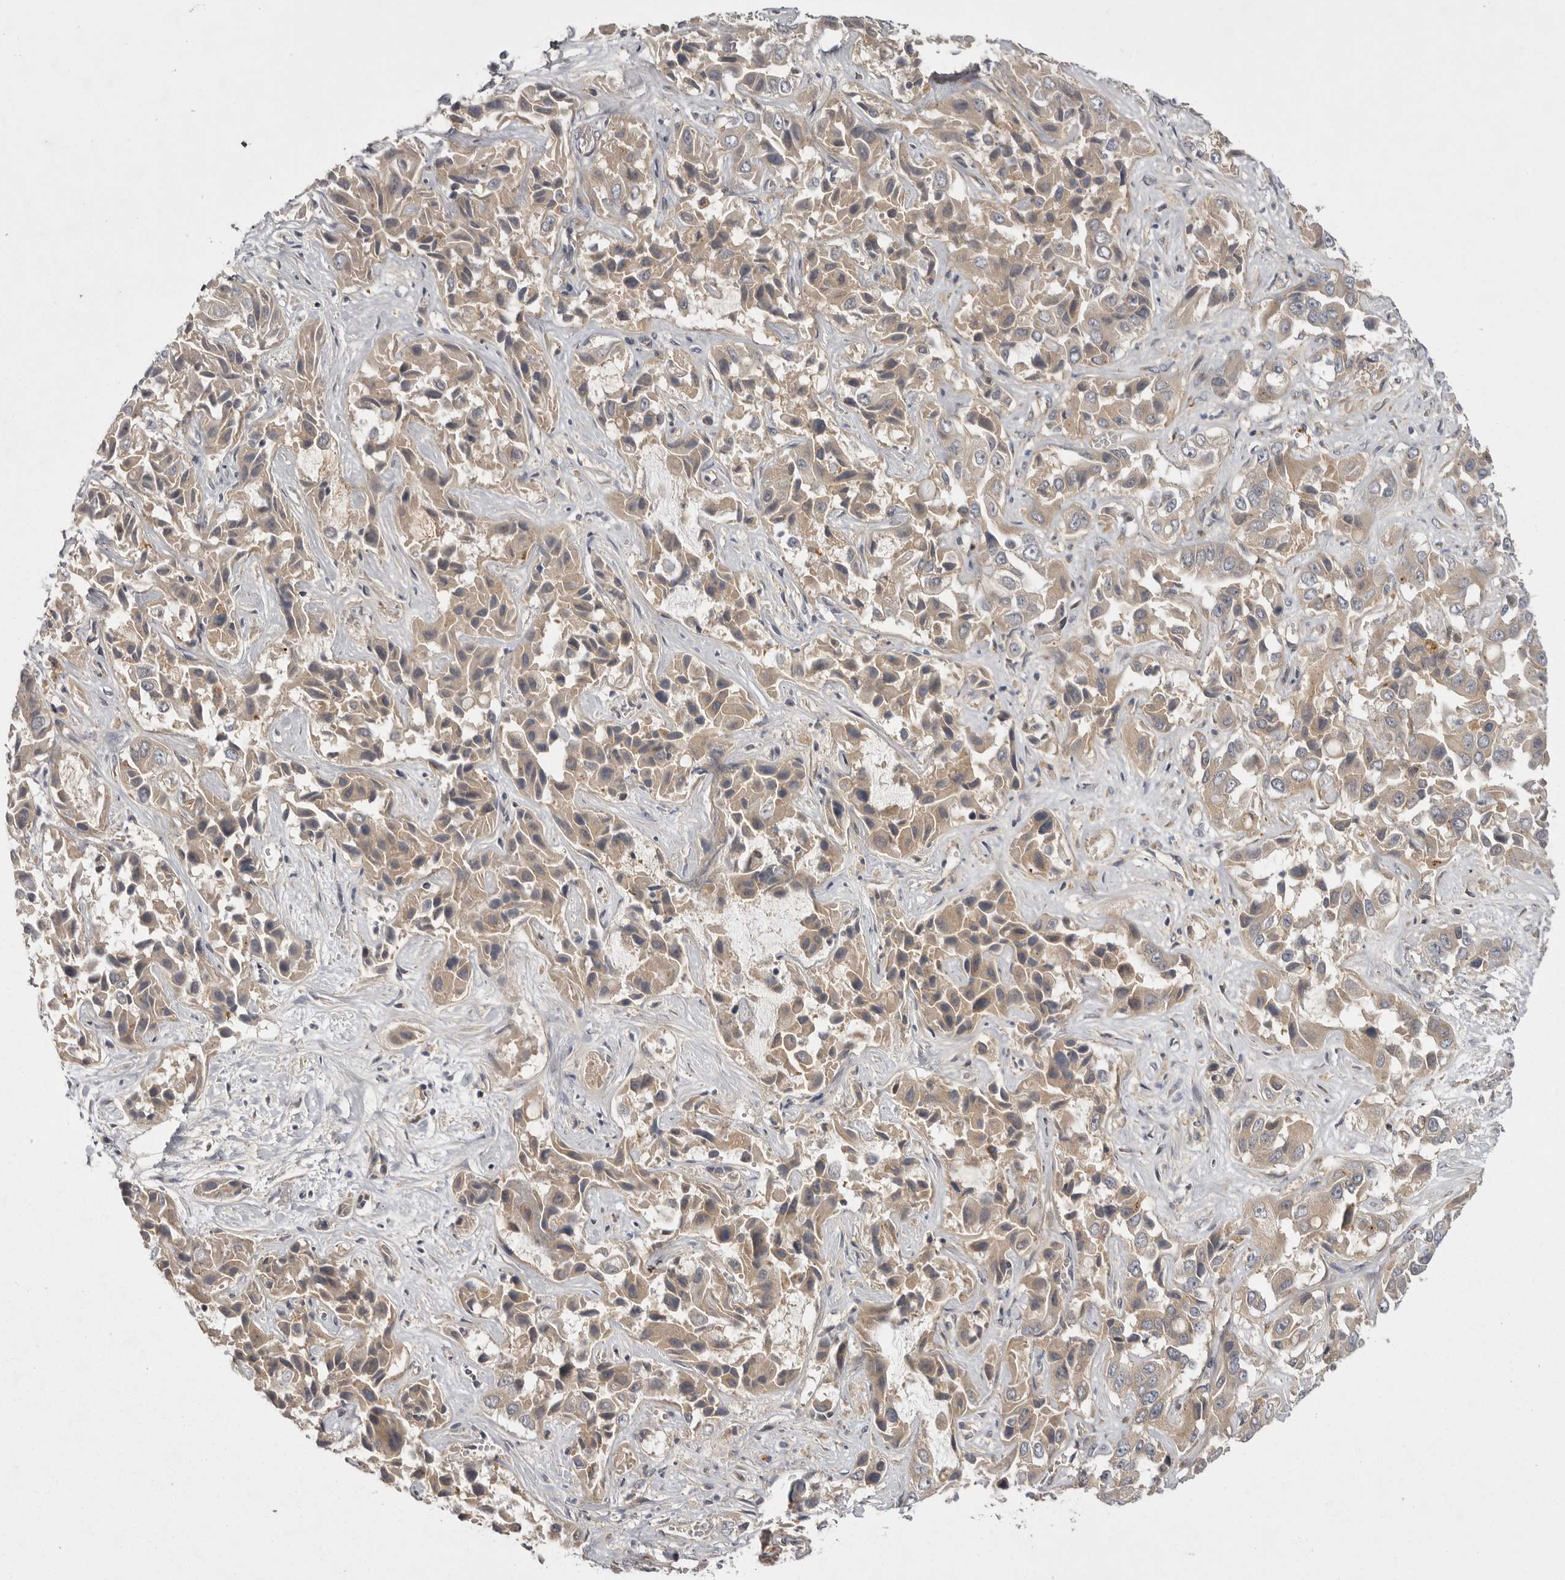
{"staining": {"intensity": "weak", "quantity": "25%-75%", "location": "cytoplasmic/membranous"}, "tissue": "liver cancer", "cell_type": "Tumor cells", "image_type": "cancer", "snomed": [{"axis": "morphology", "description": "Cholangiocarcinoma"}, {"axis": "topography", "description": "Liver"}], "caption": "Tumor cells reveal low levels of weak cytoplasmic/membranous expression in approximately 25%-75% of cells in liver cancer. Nuclei are stained in blue.", "gene": "OSBPL9", "patient": {"sex": "female", "age": 52}}